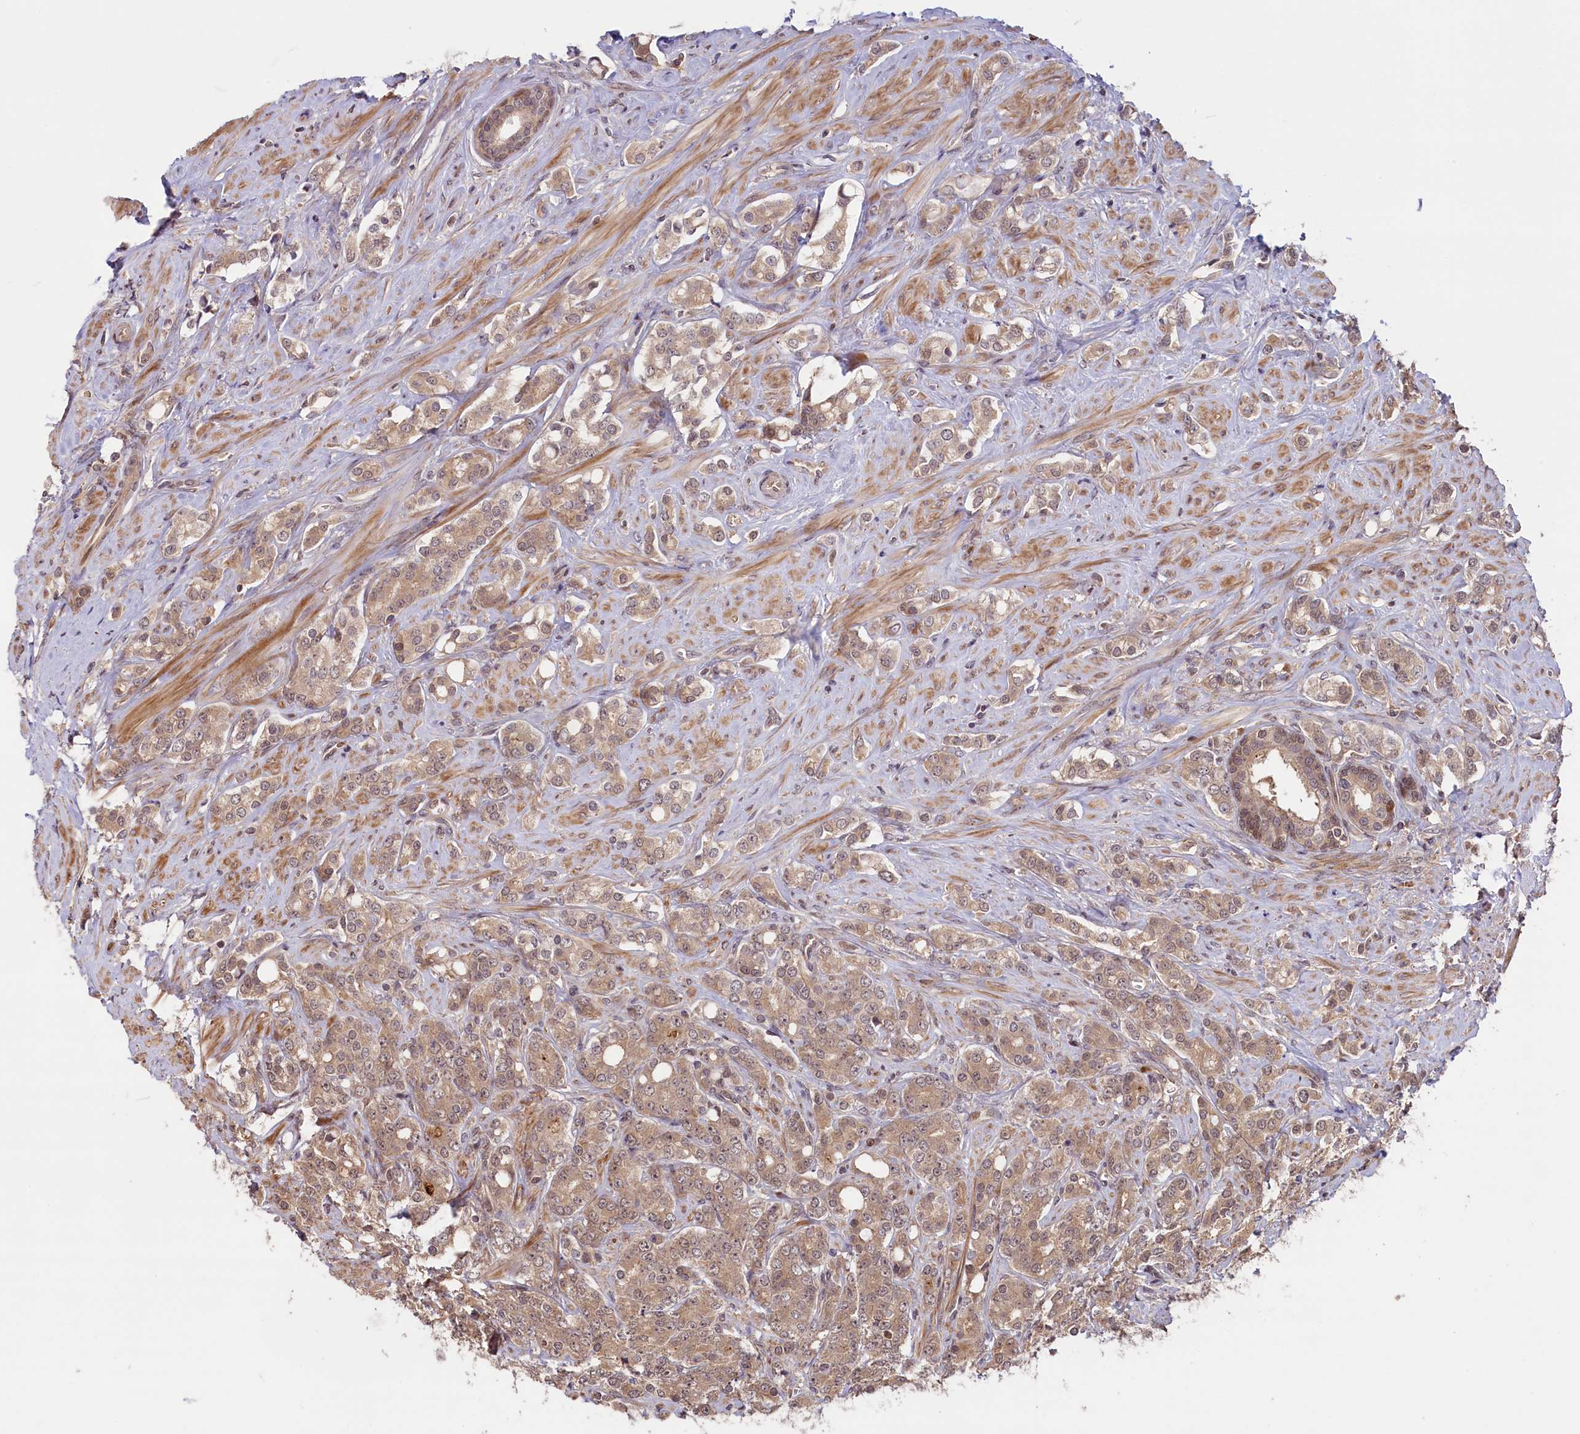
{"staining": {"intensity": "weak", "quantity": ">75%", "location": "cytoplasmic/membranous,nuclear"}, "tissue": "prostate cancer", "cell_type": "Tumor cells", "image_type": "cancer", "snomed": [{"axis": "morphology", "description": "Adenocarcinoma, High grade"}, {"axis": "topography", "description": "Prostate"}], "caption": "Protein expression analysis of human prostate cancer reveals weak cytoplasmic/membranous and nuclear positivity in approximately >75% of tumor cells.", "gene": "RIC8A", "patient": {"sex": "male", "age": 62}}